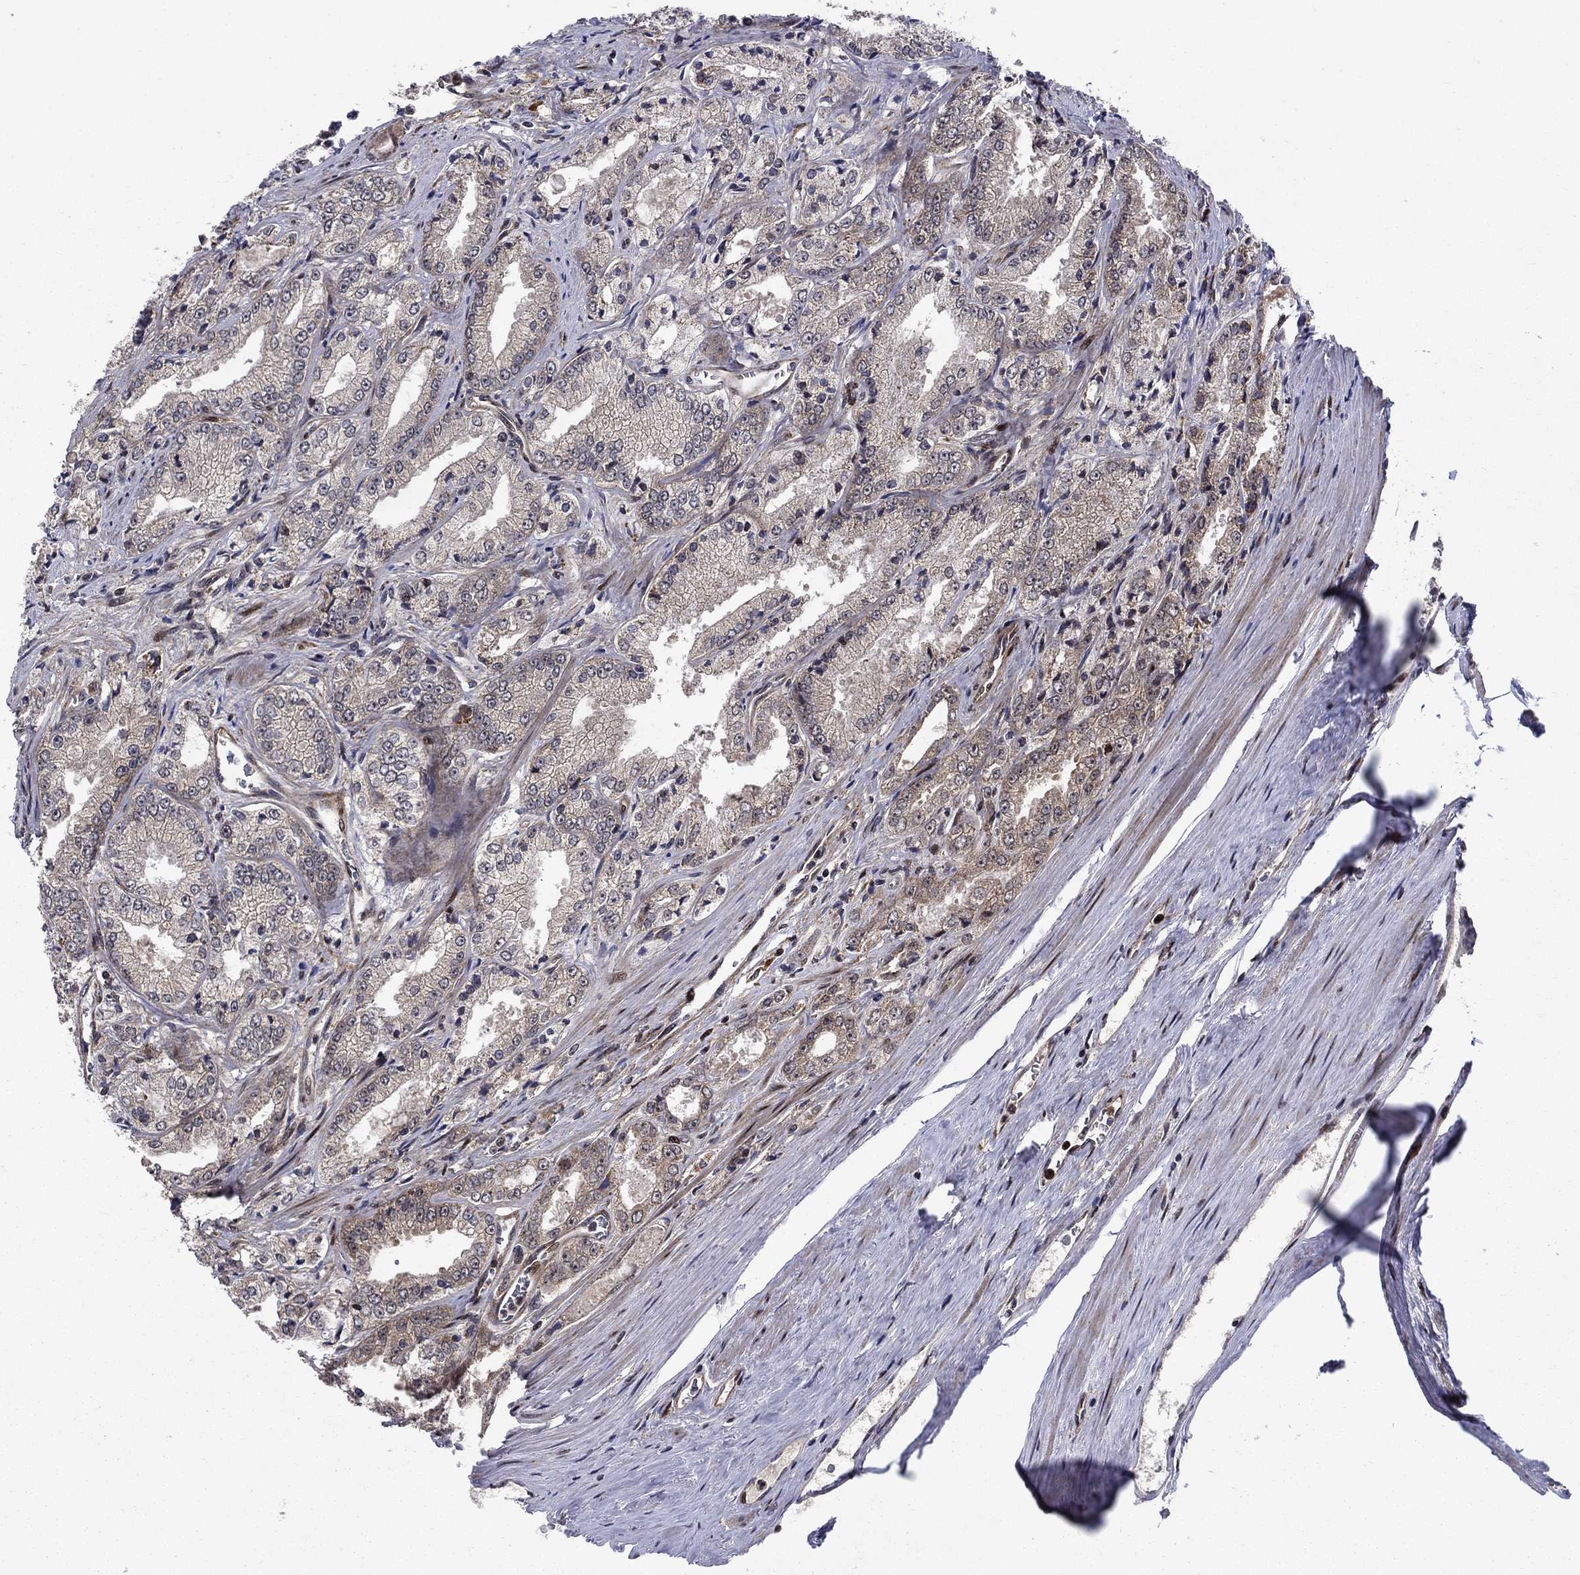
{"staining": {"intensity": "weak", "quantity": "25%-75%", "location": "cytoplasmic/membranous"}, "tissue": "prostate cancer", "cell_type": "Tumor cells", "image_type": "cancer", "snomed": [{"axis": "morphology", "description": "Adenocarcinoma, NOS"}, {"axis": "morphology", "description": "Adenocarcinoma, High grade"}, {"axis": "topography", "description": "Prostate"}], "caption": "A brown stain highlights weak cytoplasmic/membranous staining of a protein in prostate cancer tumor cells.", "gene": "AGTPBP1", "patient": {"sex": "male", "age": 70}}